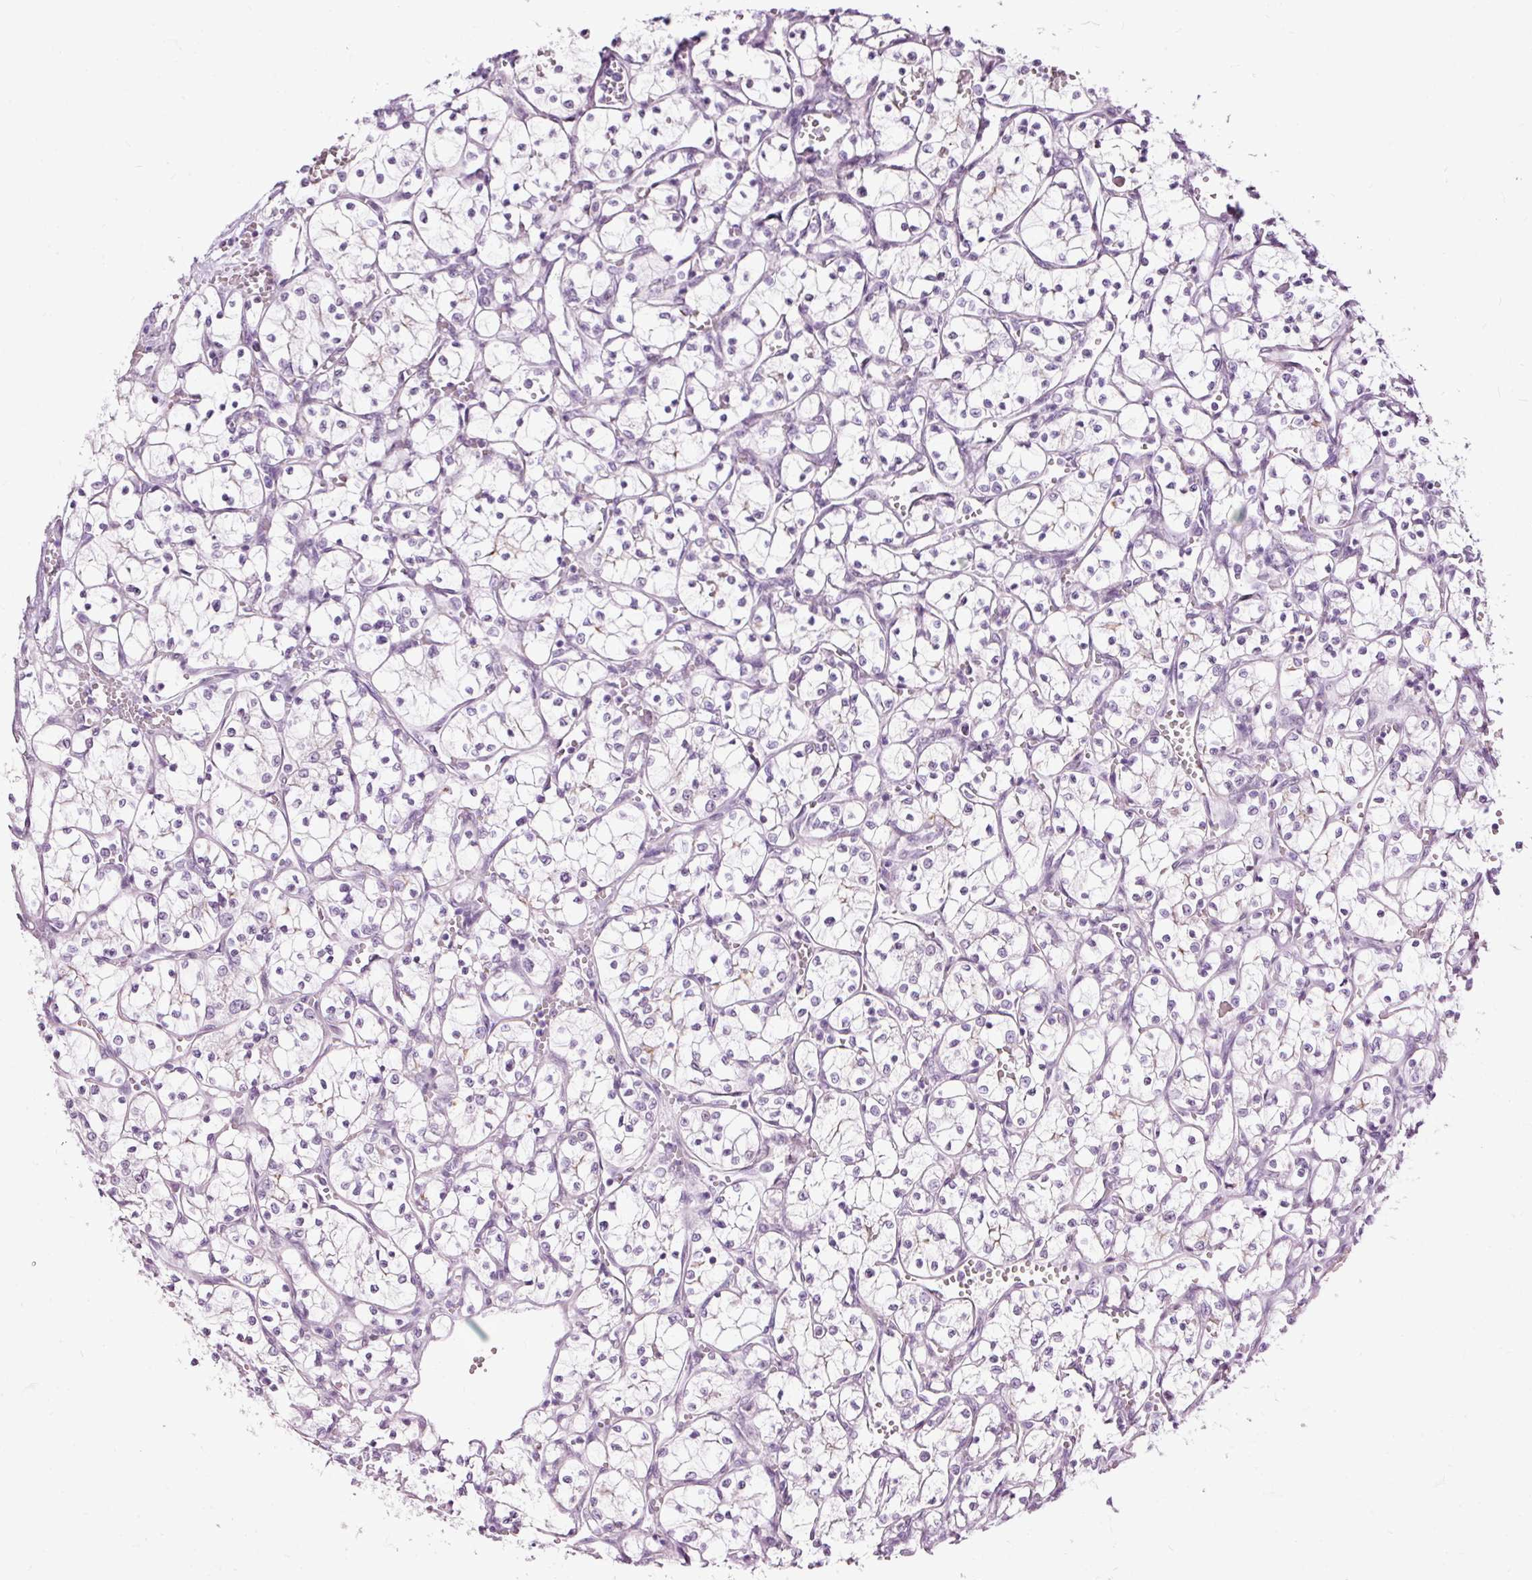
{"staining": {"intensity": "negative", "quantity": "none", "location": "none"}, "tissue": "renal cancer", "cell_type": "Tumor cells", "image_type": "cancer", "snomed": [{"axis": "morphology", "description": "Adenocarcinoma, NOS"}, {"axis": "topography", "description": "Kidney"}], "caption": "This is a histopathology image of immunohistochemistry staining of adenocarcinoma (renal), which shows no positivity in tumor cells.", "gene": "FCRL4", "patient": {"sex": "female", "age": 69}}